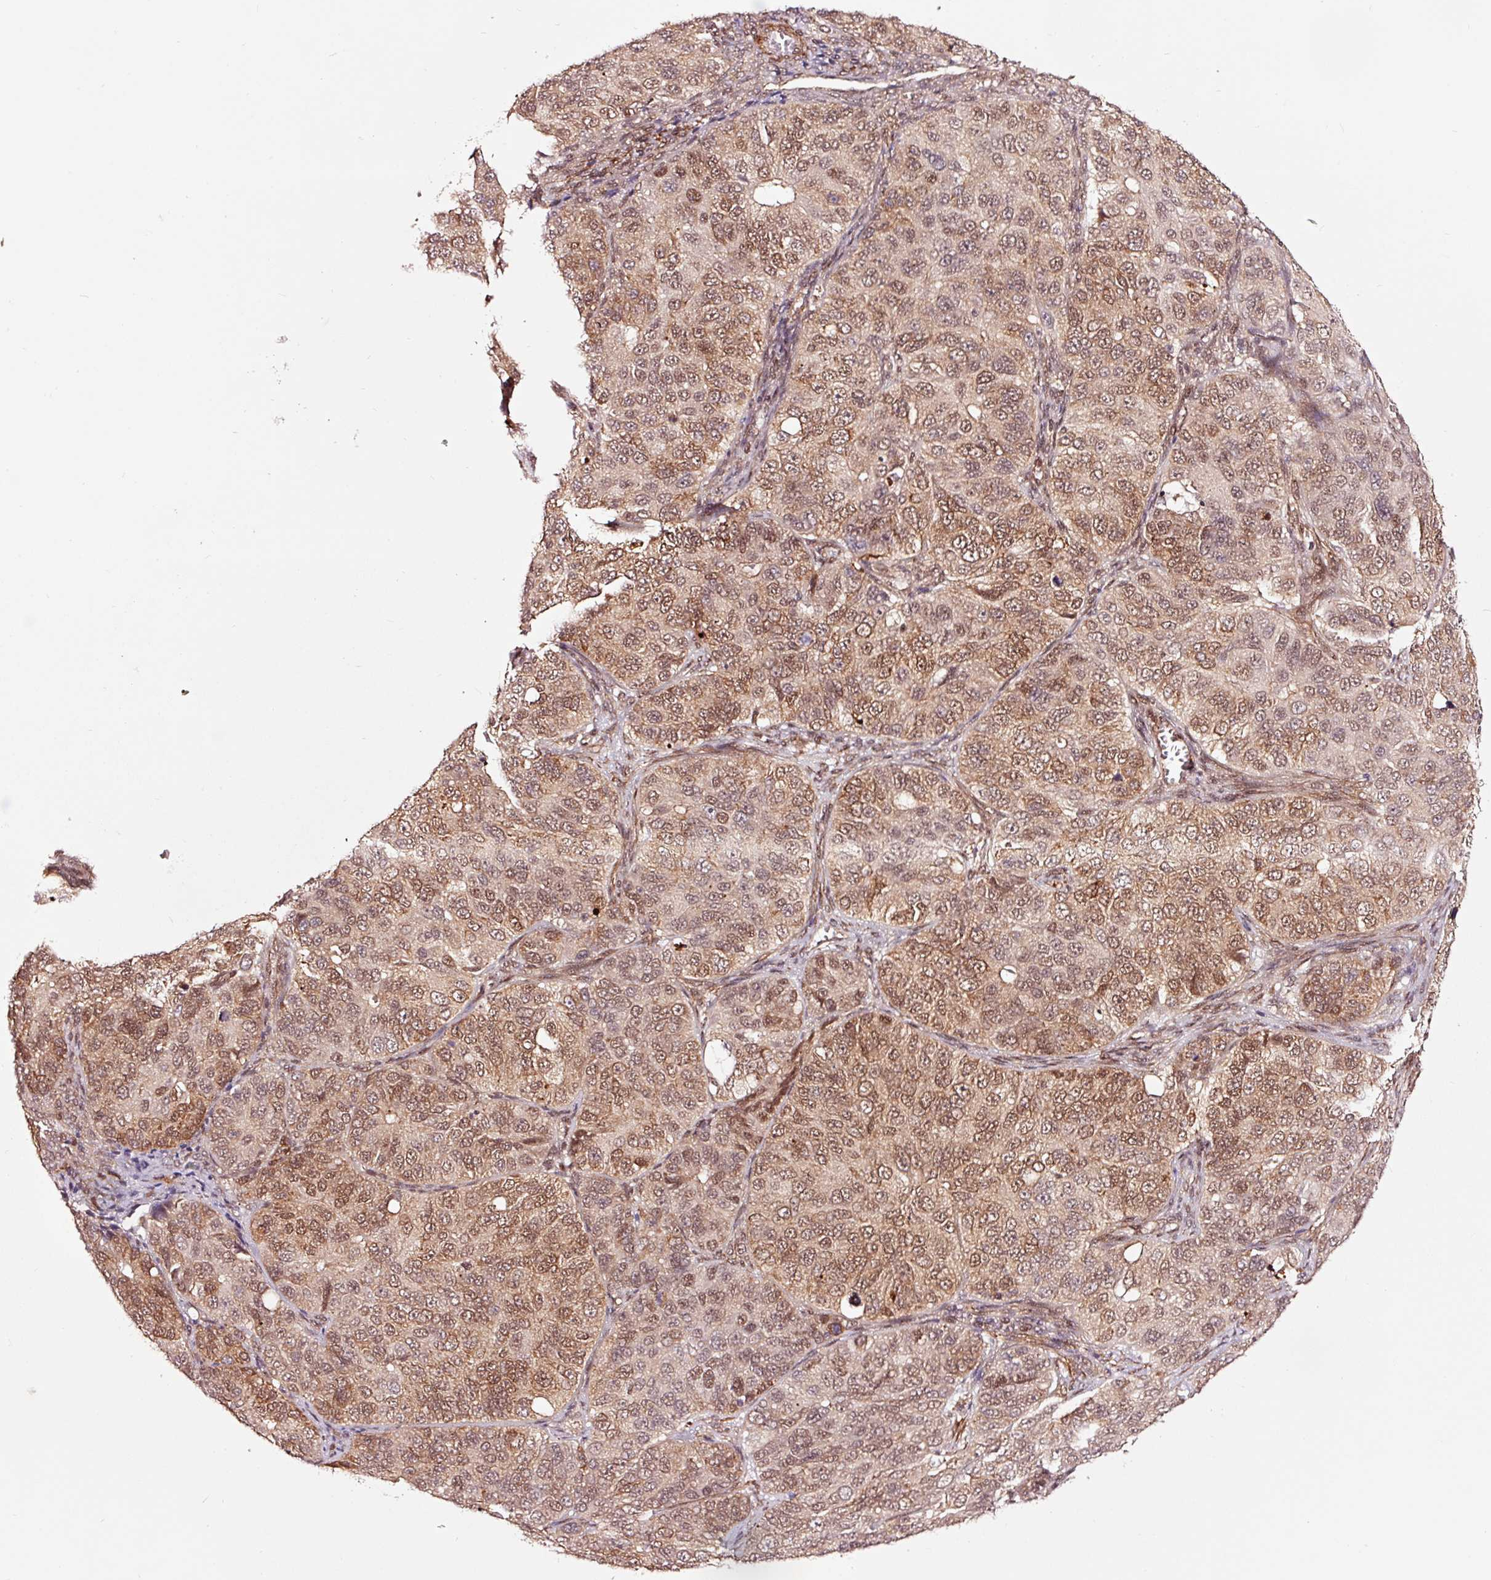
{"staining": {"intensity": "moderate", "quantity": ">75%", "location": "nuclear"}, "tissue": "ovarian cancer", "cell_type": "Tumor cells", "image_type": "cancer", "snomed": [{"axis": "morphology", "description": "Carcinoma, endometroid"}, {"axis": "topography", "description": "Ovary"}], "caption": "A brown stain shows moderate nuclear positivity of a protein in ovarian cancer tumor cells.", "gene": "TPM1", "patient": {"sex": "female", "age": 51}}